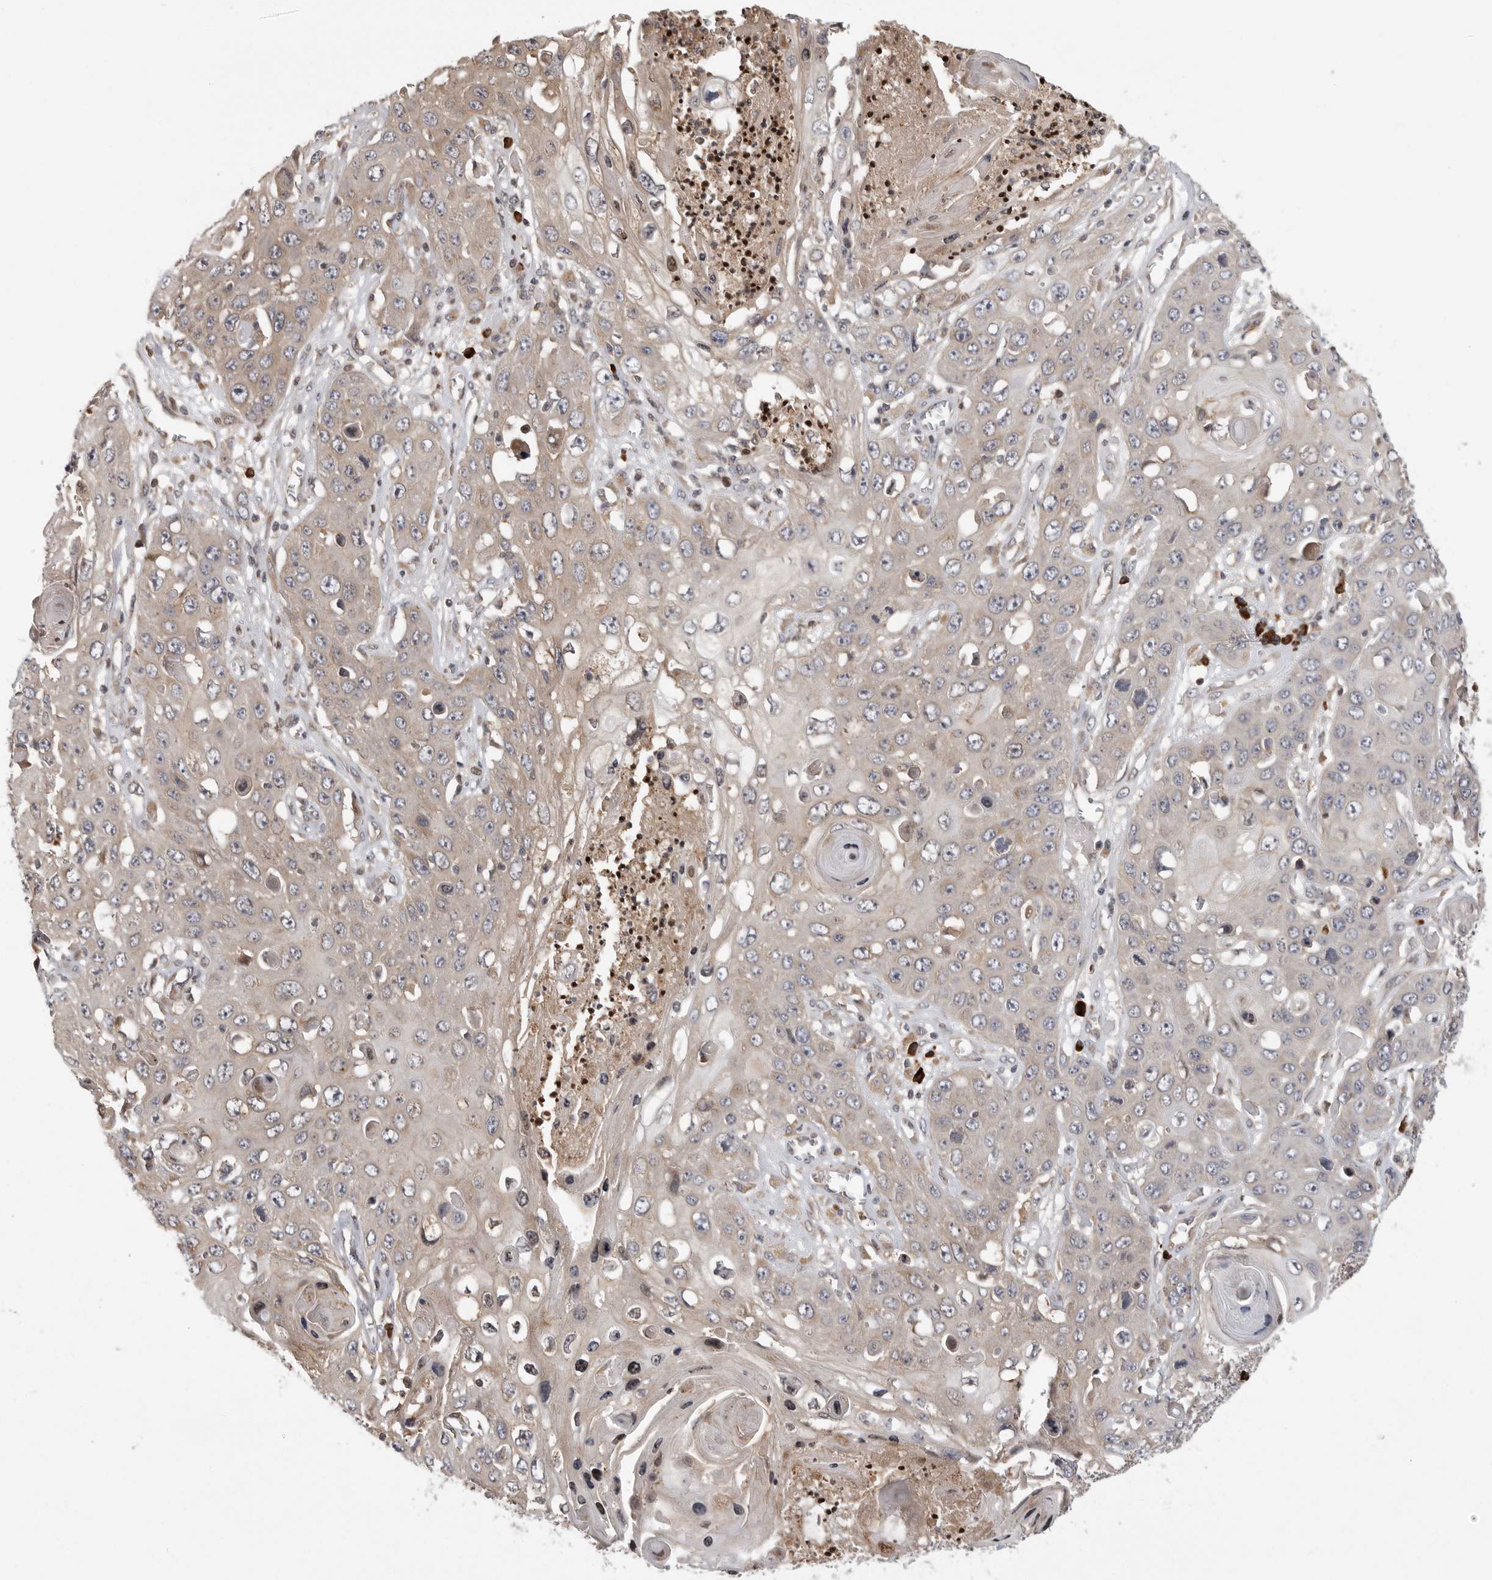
{"staining": {"intensity": "weak", "quantity": "25%-75%", "location": "cytoplasmic/membranous"}, "tissue": "skin cancer", "cell_type": "Tumor cells", "image_type": "cancer", "snomed": [{"axis": "morphology", "description": "Squamous cell carcinoma, NOS"}, {"axis": "topography", "description": "Skin"}], "caption": "The photomicrograph reveals staining of squamous cell carcinoma (skin), revealing weak cytoplasmic/membranous protein positivity (brown color) within tumor cells.", "gene": "OXR1", "patient": {"sex": "male", "age": 55}}